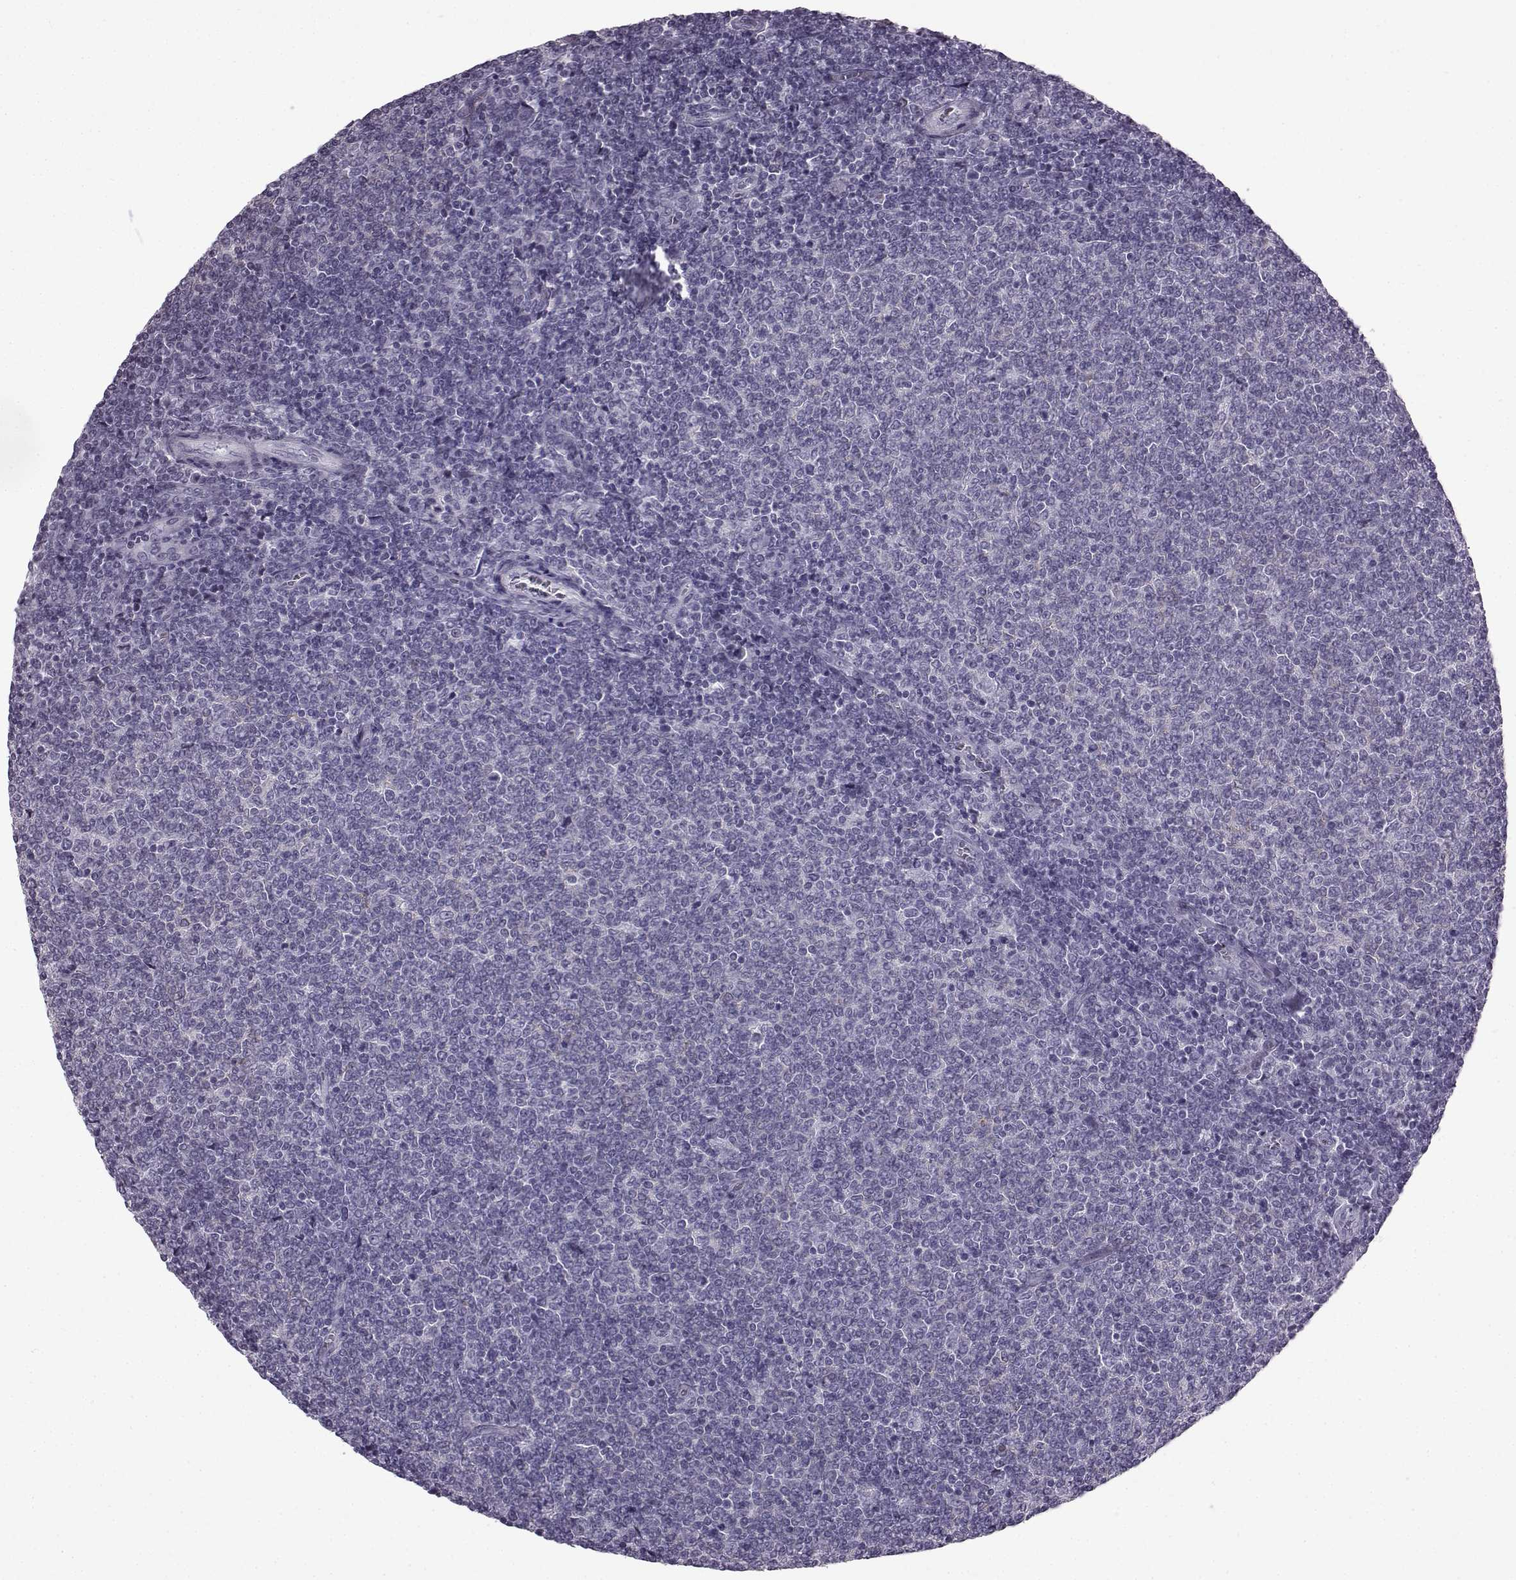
{"staining": {"intensity": "negative", "quantity": "none", "location": "none"}, "tissue": "lymphoma", "cell_type": "Tumor cells", "image_type": "cancer", "snomed": [{"axis": "morphology", "description": "Malignant lymphoma, non-Hodgkin's type, Low grade"}, {"axis": "topography", "description": "Lymph node"}], "caption": "High power microscopy photomicrograph of an IHC image of lymphoma, revealing no significant staining in tumor cells.", "gene": "SLC28A2", "patient": {"sex": "male", "age": 52}}